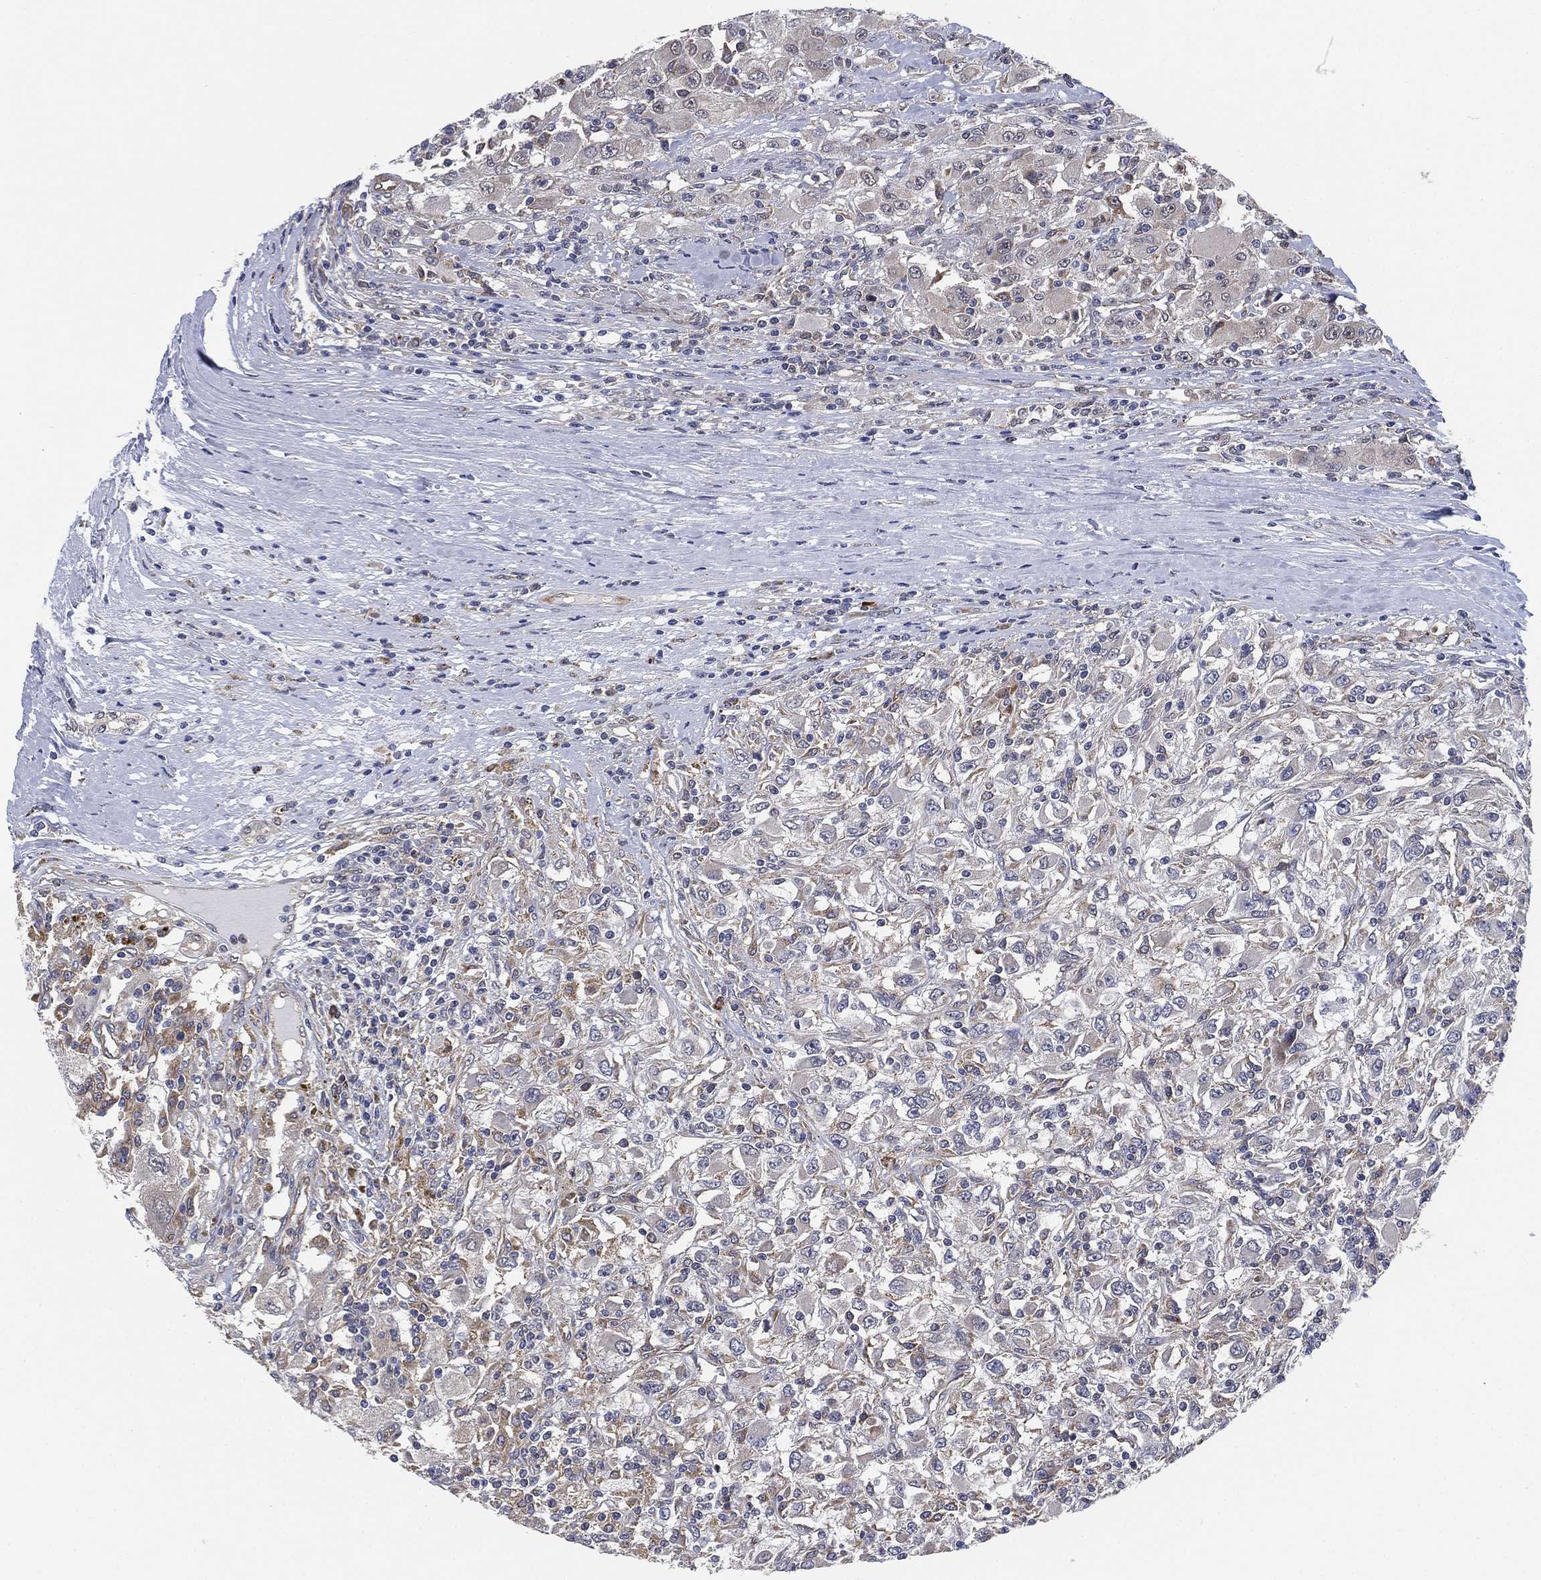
{"staining": {"intensity": "negative", "quantity": "none", "location": "none"}, "tissue": "renal cancer", "cell_type": "Tumor cells", "image_type": "cancer", "snomed": [{"axis": "morphology", "description": "Adenocarcinoma, NOS"}, {"axis": "topography", "description": "Kidney"}], "caption": "Immunohistochemical staining of human renal adenocarcinoma shows no significant positivity in tumor cells.", "gene": "FES", "patient": {"sex": "female", "age": 67}}